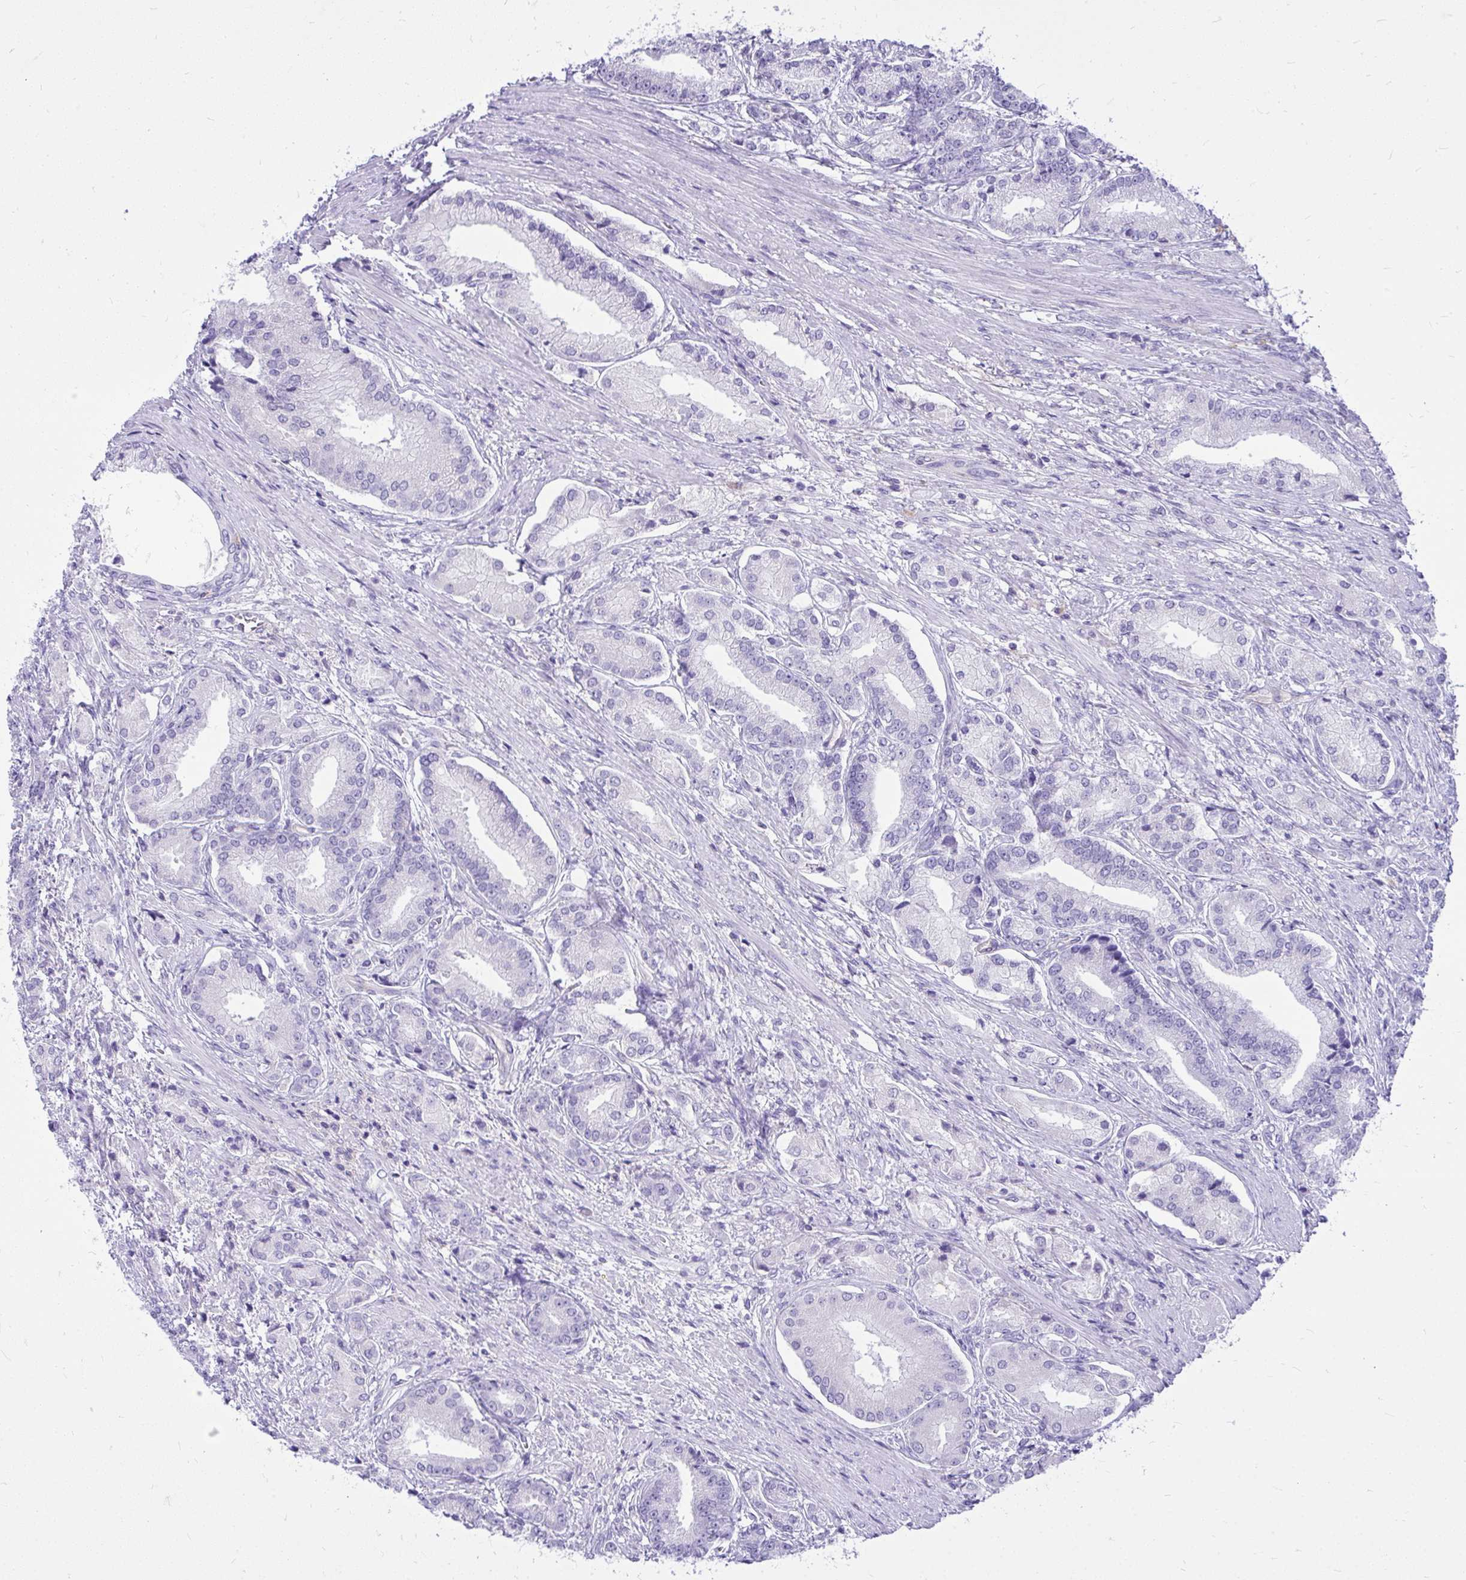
{"staining": {"intensity": "negative", "quantity": "none", "location": "none"}, "tissue": "prostate cancer", "cell_type": "Tumor cells", "image_type": "cancer", "snomed": [{"axis": "morphology", "description": "Adenocarcinoma, High grade"}, {"axis": "topography", "description": "Prostate and seminal vesicle, NOS"}], "caption": "This is a photomicrograph of immunohistochemistry staining of prostate adenocarcinoma (high-grade), which shows no staining in tumor cells.", "gene": "GPRIN3", "patient": {"sex": "male", "age": 61}}